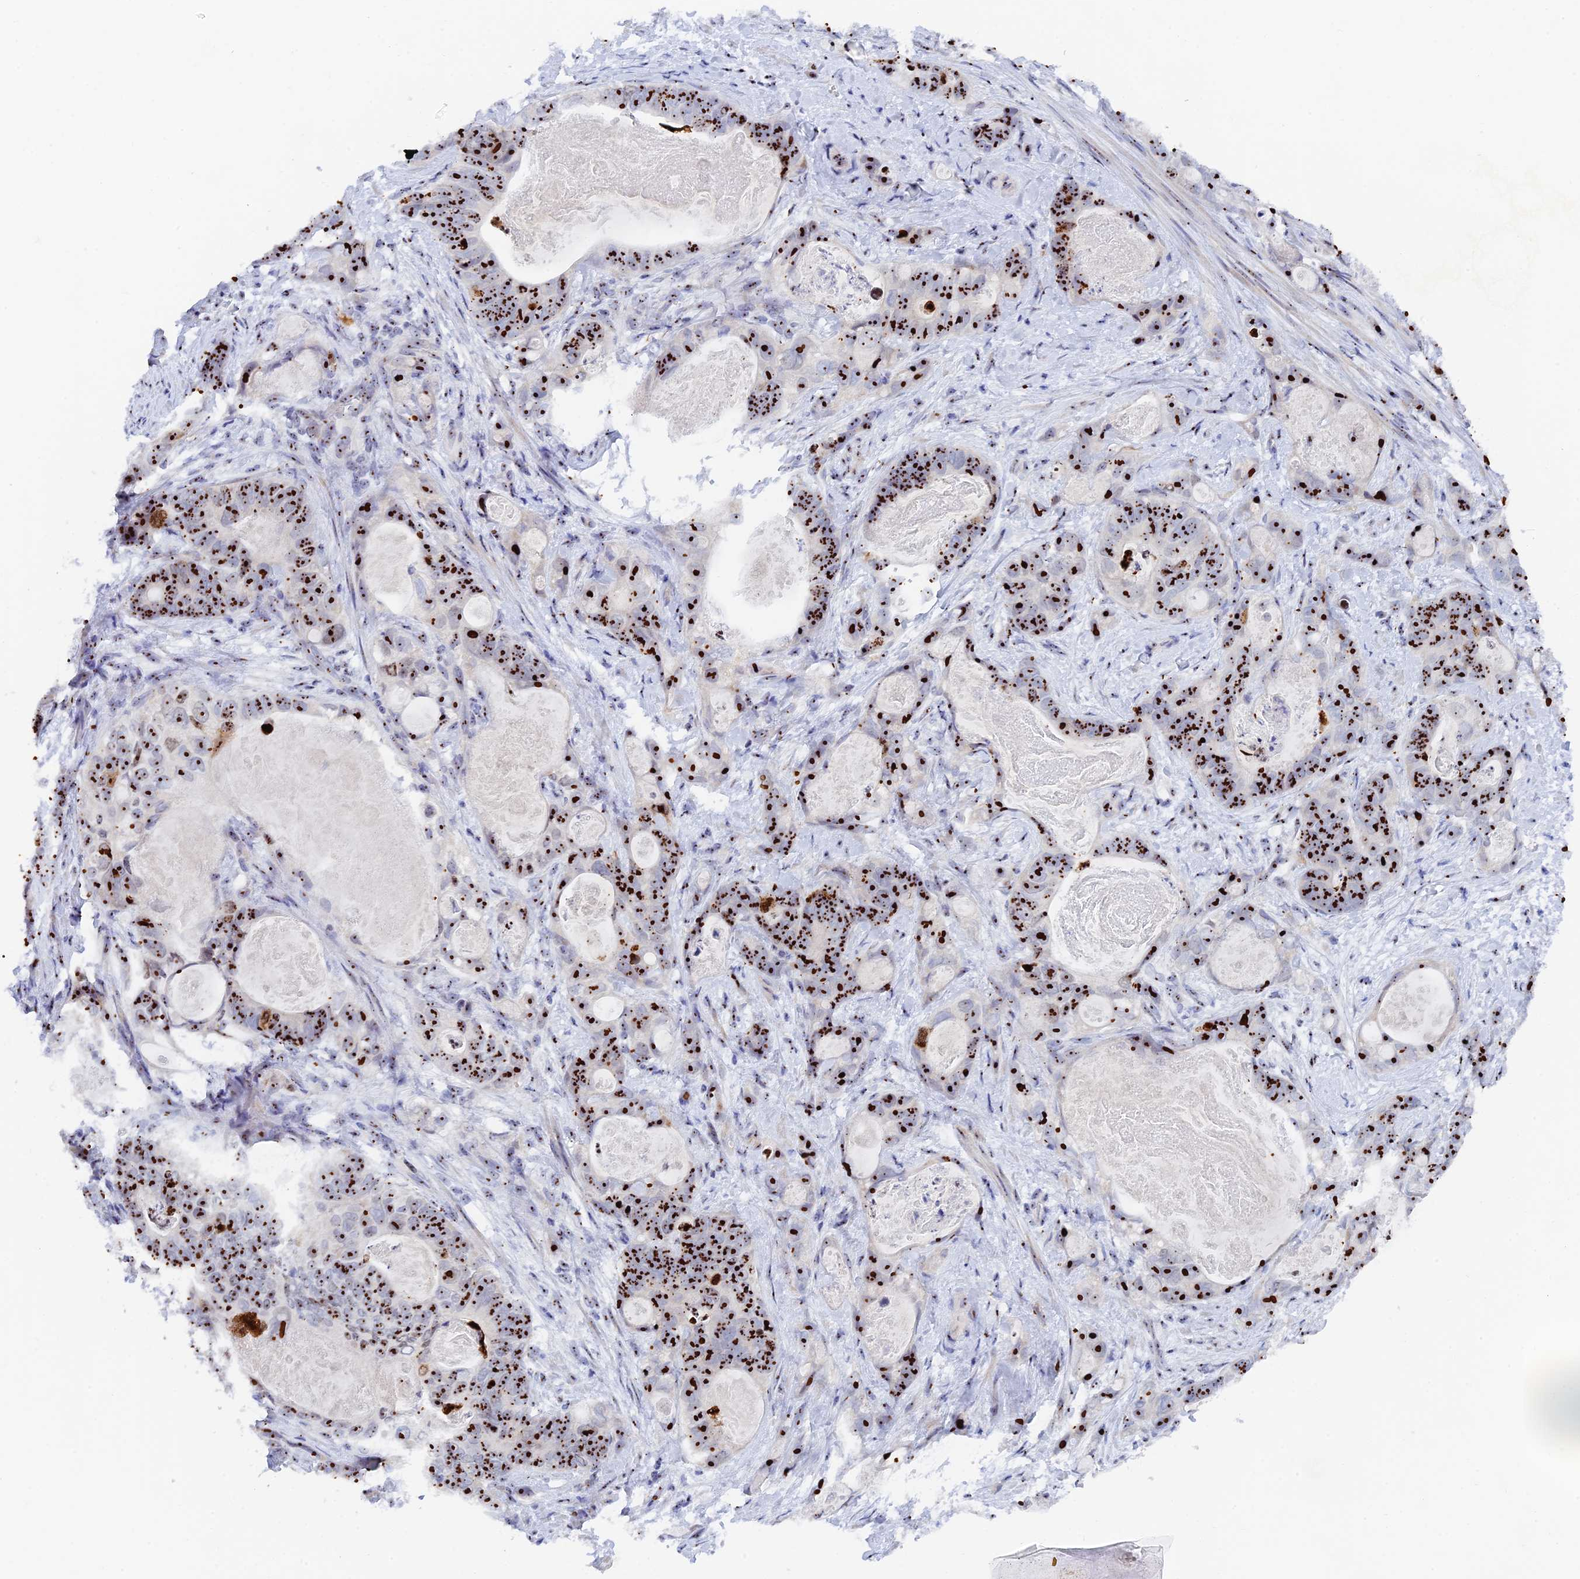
{"staining": {"intensity": "strong", "quantity": ">75%", "location": "nuclear"}, "tissue": "stomach cancer", "cell_type": "Tumor cells", "image_type": "cancer", "snomed": [{"axis": "morphology", "description": "Normal tissue, NOS"}, {"axis": "morphology", "description": "Adenocarcinoma, NOS"}, {"axis": "topography", "description": "Stomach"}], "caption": "Stomach cancer stained for a protein (brown) reveals strong nuclear positive positivity in approximately >75% of tumor cells.", "gene": "RSL1D1", "patient": {"sex": "female", "age": 89}}